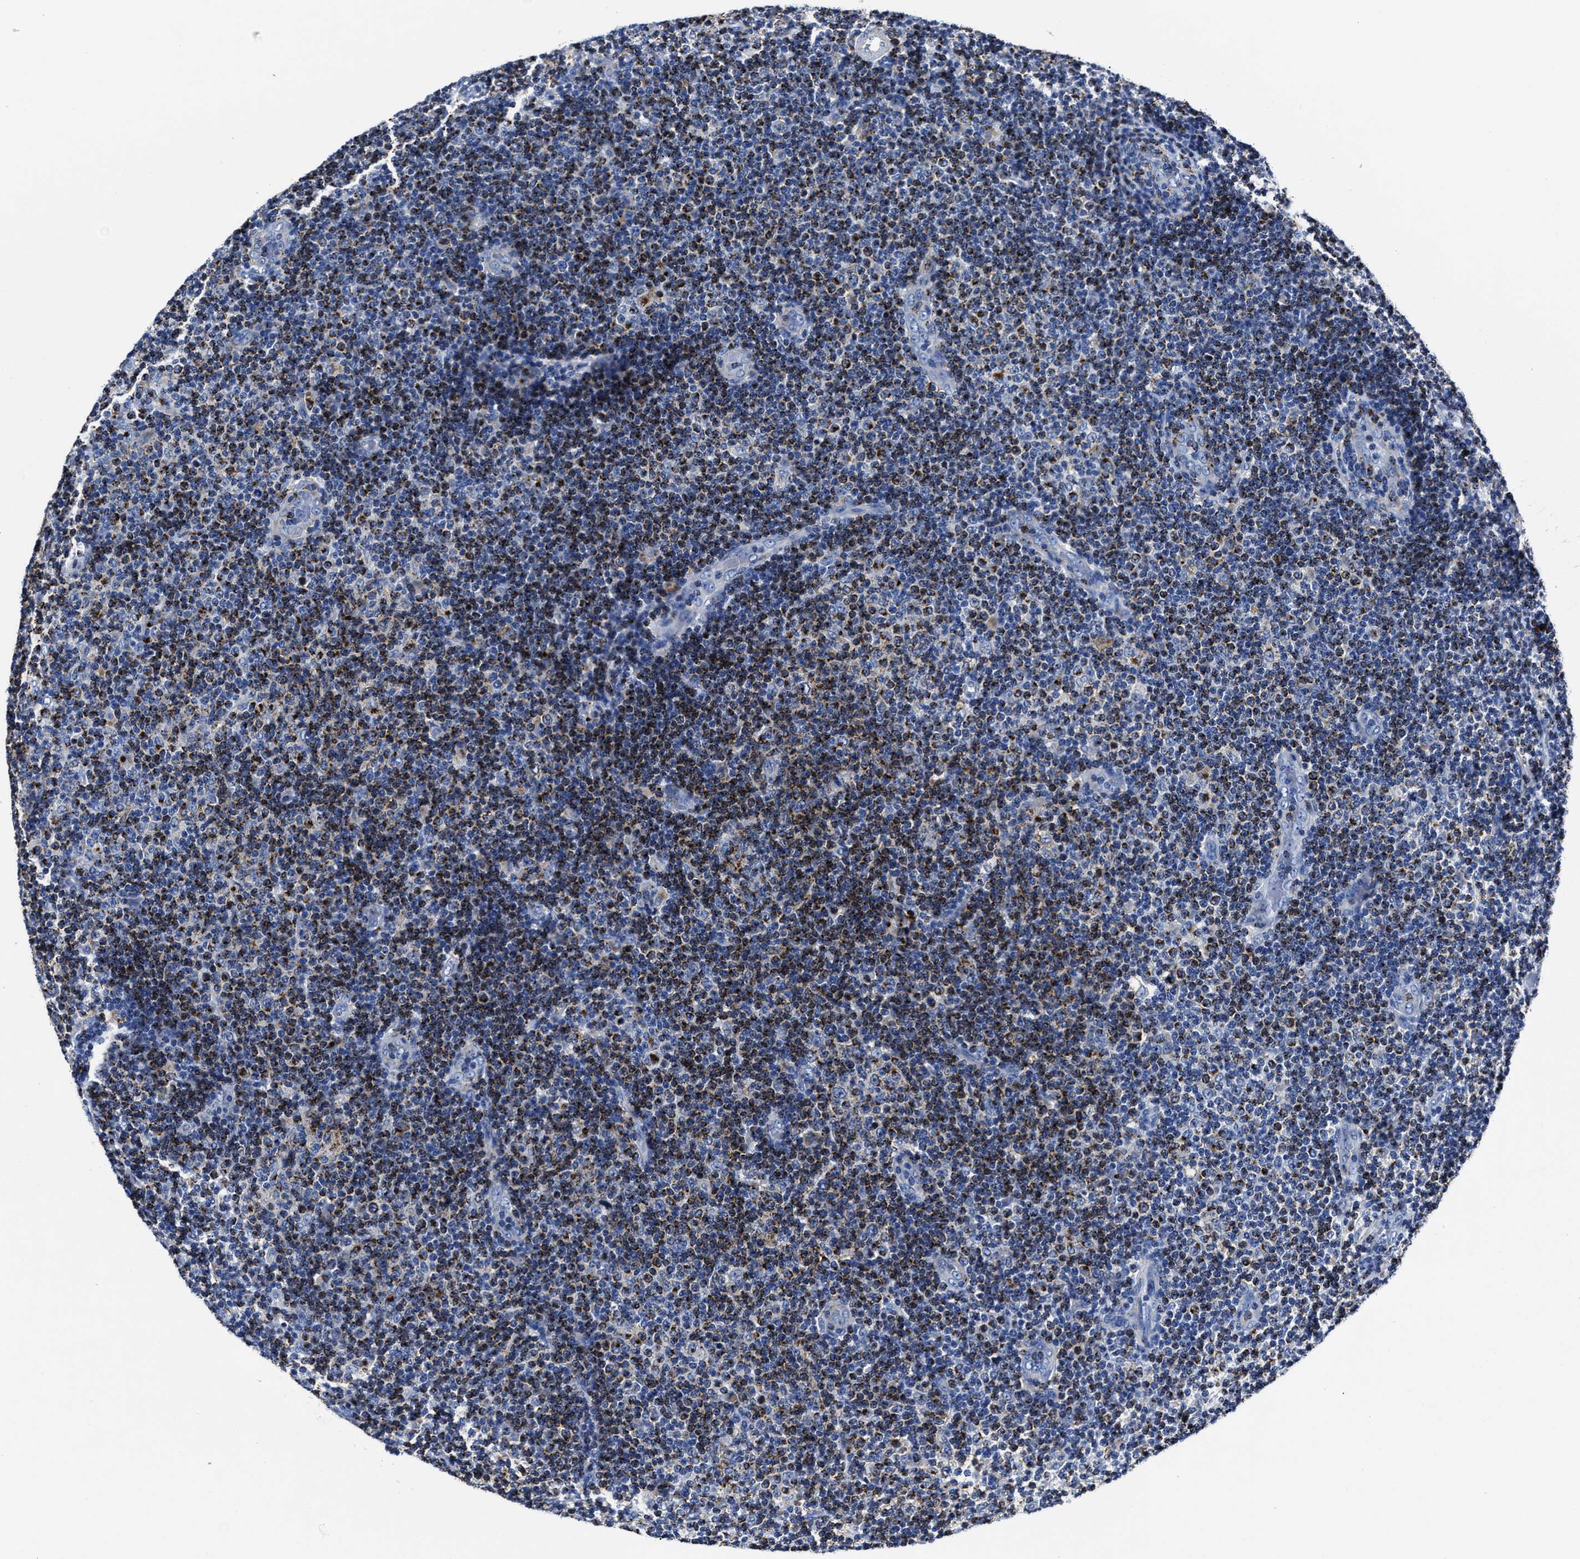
{"staining": {"intensity": "strong", "quantity": ">75%", "location": "cytoplasmic/membranous"}, "tissue": "lymphoma", "cell_type": "Tumor cells", "image_type": "cancer", "snomed": [{"axis": "morphology", "description": "Malignant lymphoma, non-Hodgkin's type, Low grade"}, {"axis": "topography", "description": "Lymph node"}], "caption": "Protein staining shows strong cytoplasmic/membranous expression in about >75% of tumor cells in low-grade malignant lymphoma, non-Hodgkin's type.", "gene": "LAMTOR4", "patient": {"sex": "male", "age": 83}}